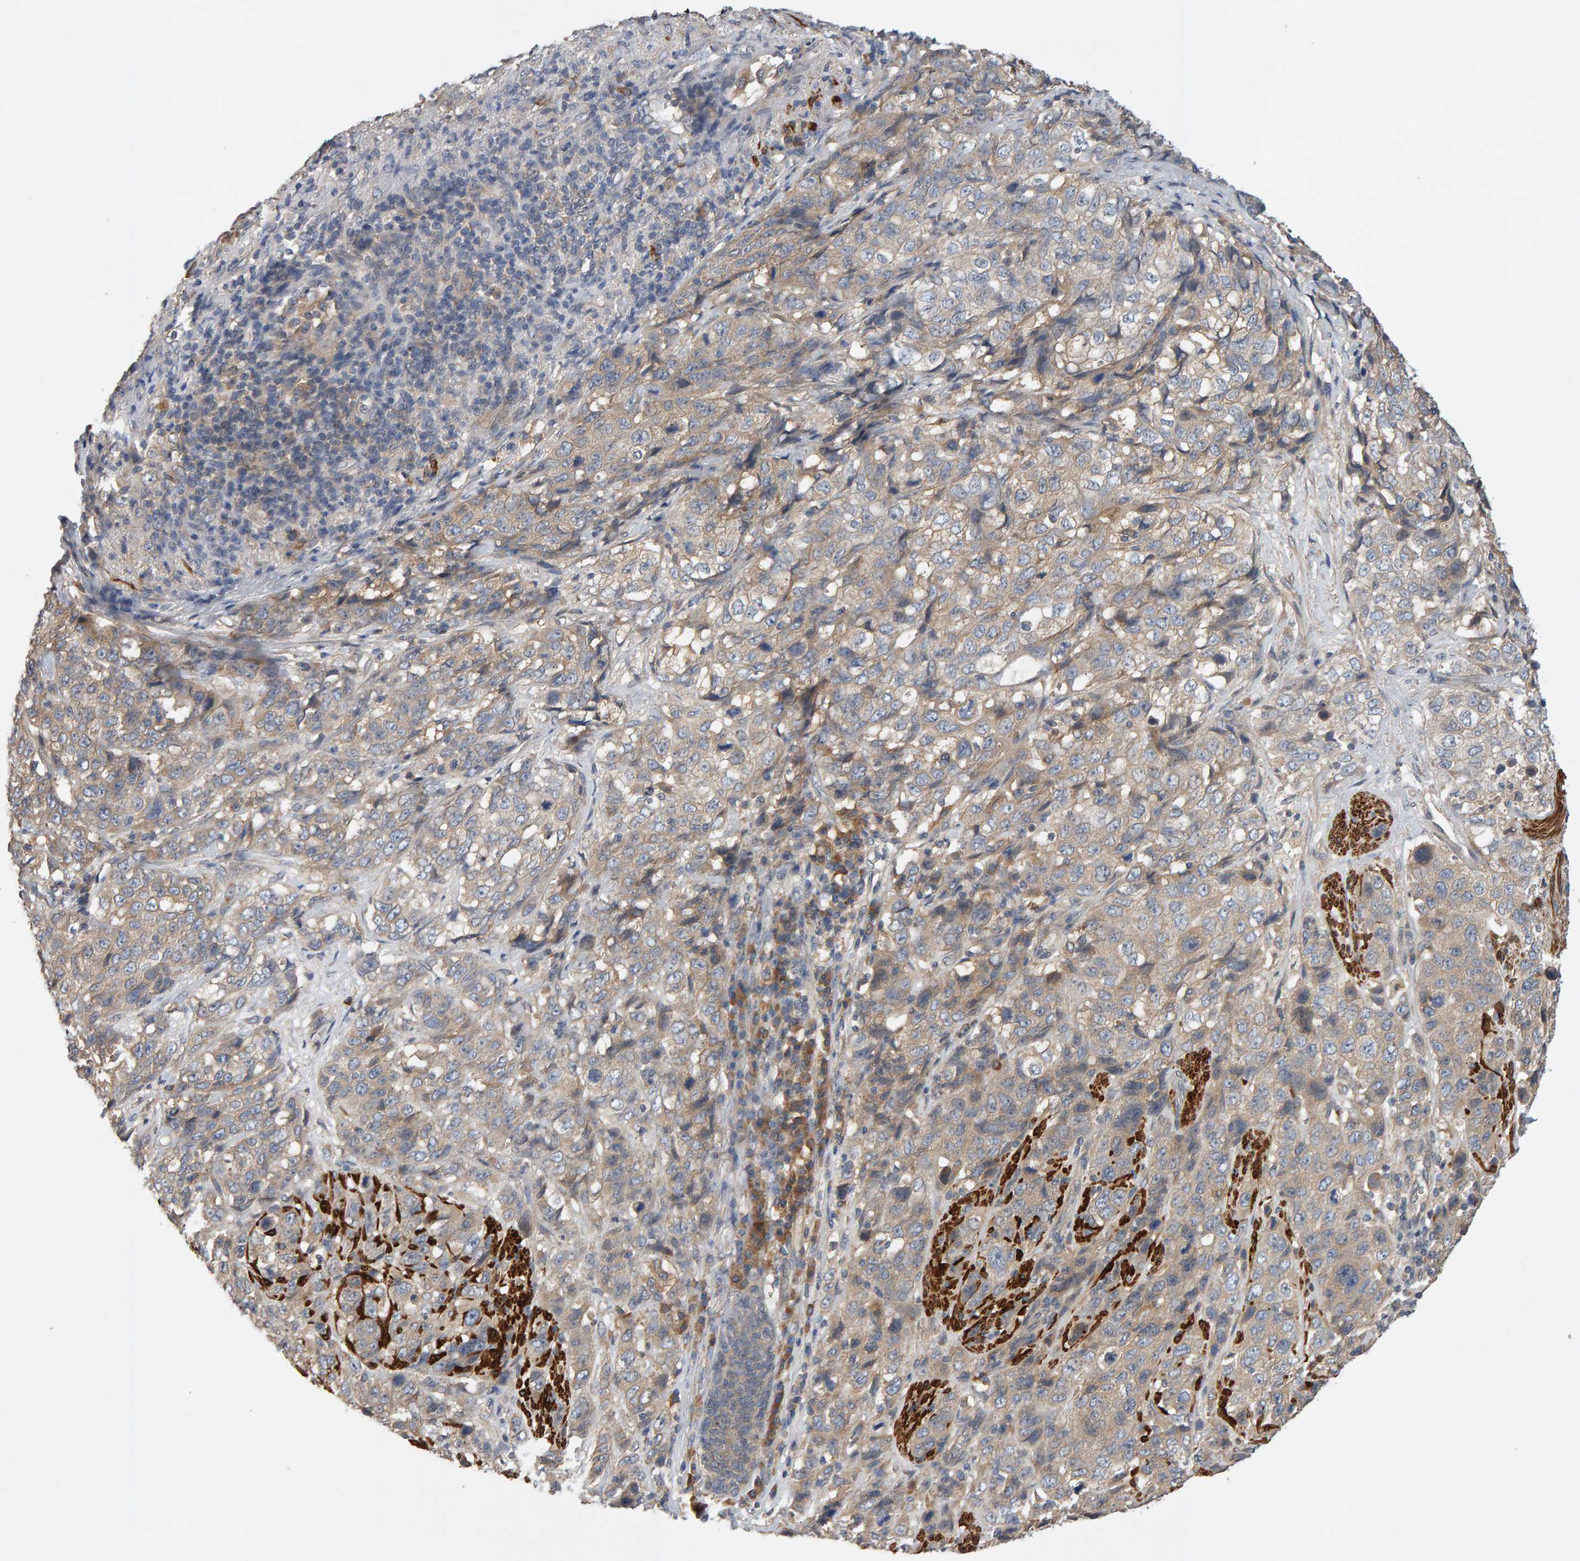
{"staining": {"intensity": "weak", "quantity": "25%-75%", "location": "cytoplasmic/membranous"}, "tissue": "stomach cancer", "cell_type": "Tumor cells", "image_type": "cancer", "snomed": [{"axis": "morphology", "description": "Adenocarcinoma, NOS"}, {"axis": "topography", "description": "Stomach"}], "caption": "Protein expression by immunohistochemistry demonstrates weak cytoplasmic/membranous staining in approximately 25%-75% of tumor cells in stomach cancer (adenocarcinoma).", "gene": "RNF19A", "patient": {"sex": "male", "age": 48}}